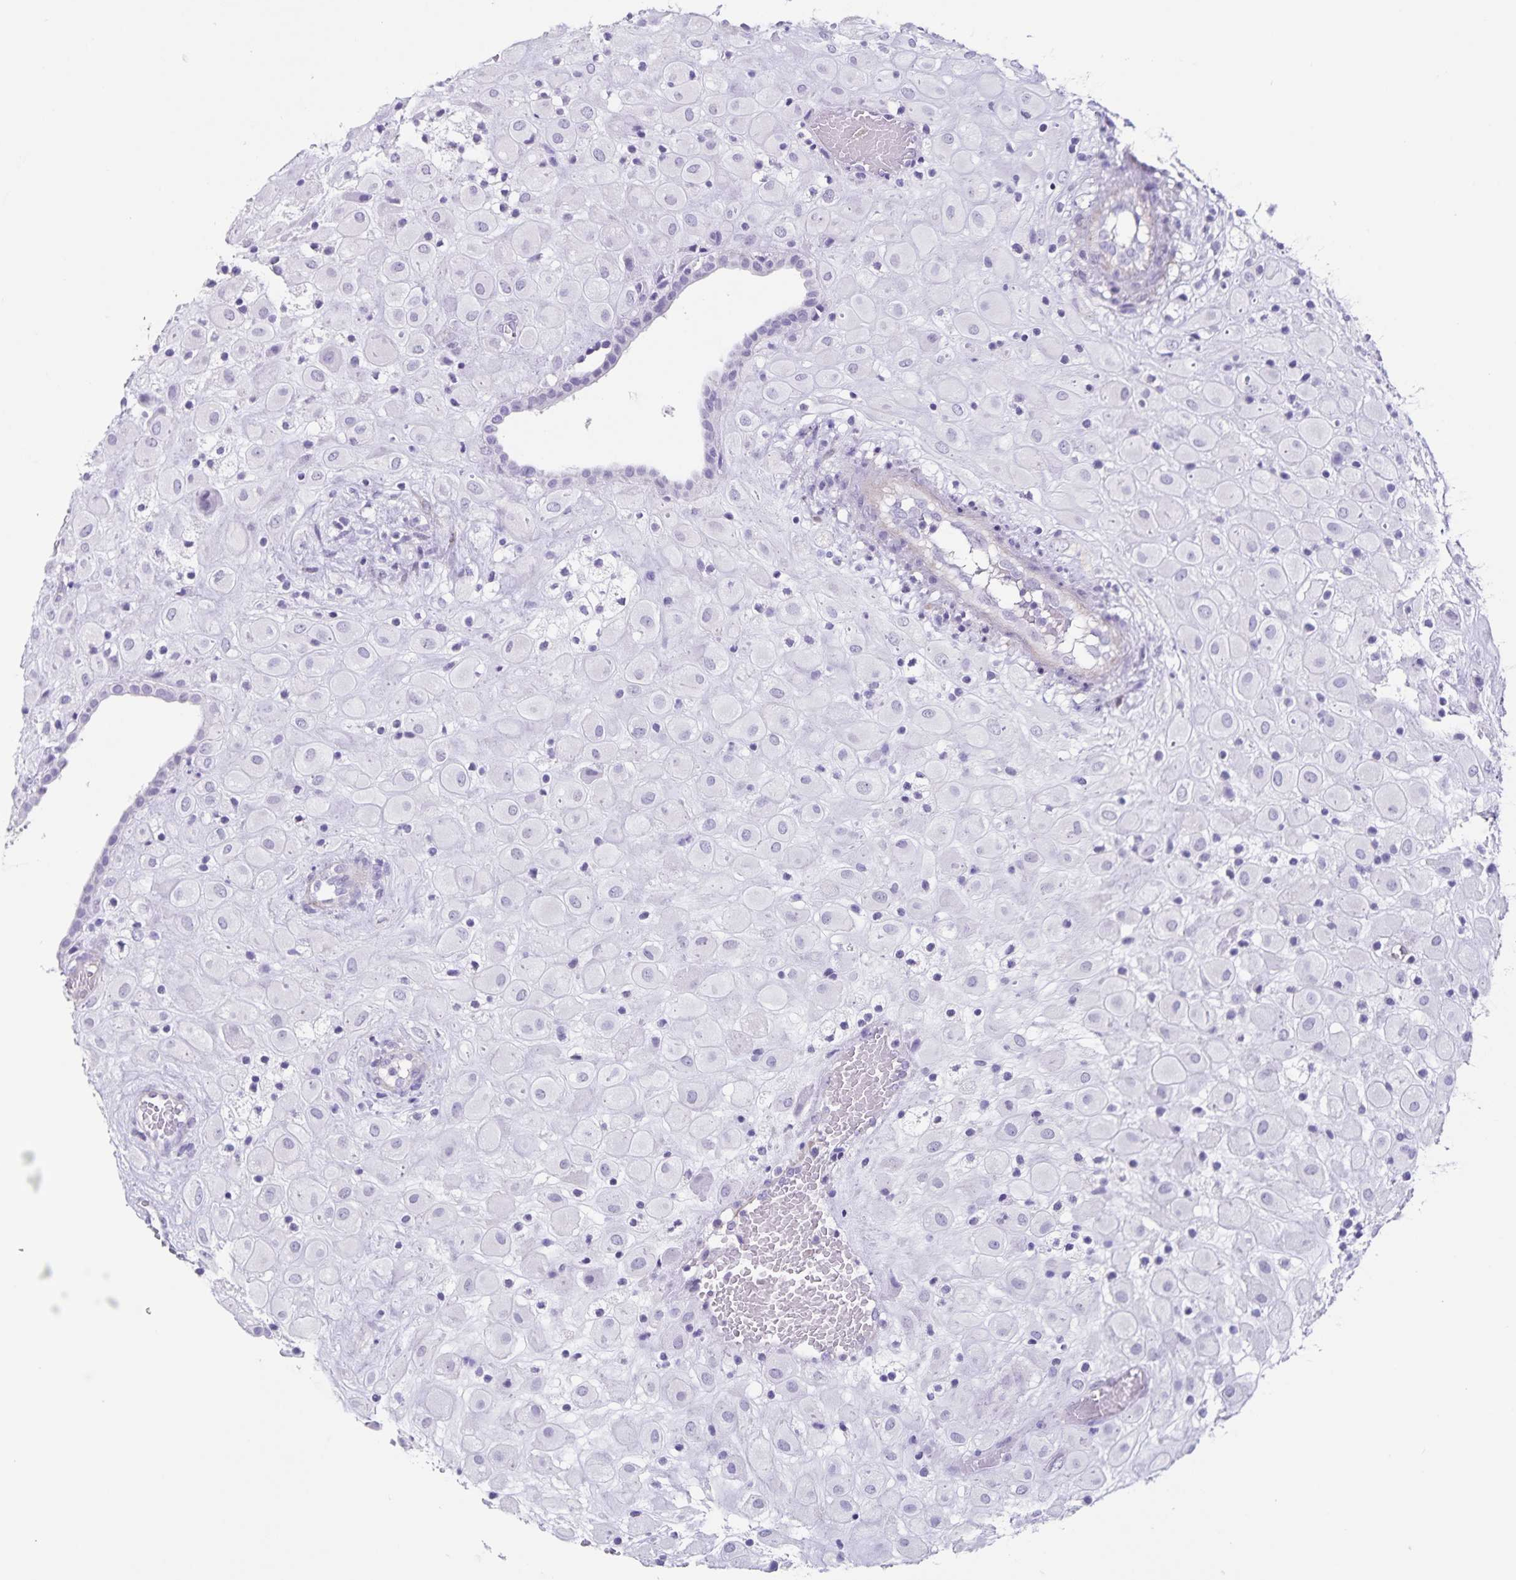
{"staining": {"intensity": "negative", "quantity": "none", "location": "none"}, "tissue": "placenta", "cell_type": "Decidual cells", "image_type": "normal", "snomed": [{"axis": "morphology", "description": "Normal tissue, NOS"}, {"axis": "topography", "description": "Placenta"}], "caption": "Human placenta stained for a protein using IHC shows no staining in decidual cells.", "gene": "C11orf42", "patient": {"sex": "female", "age": 24}}